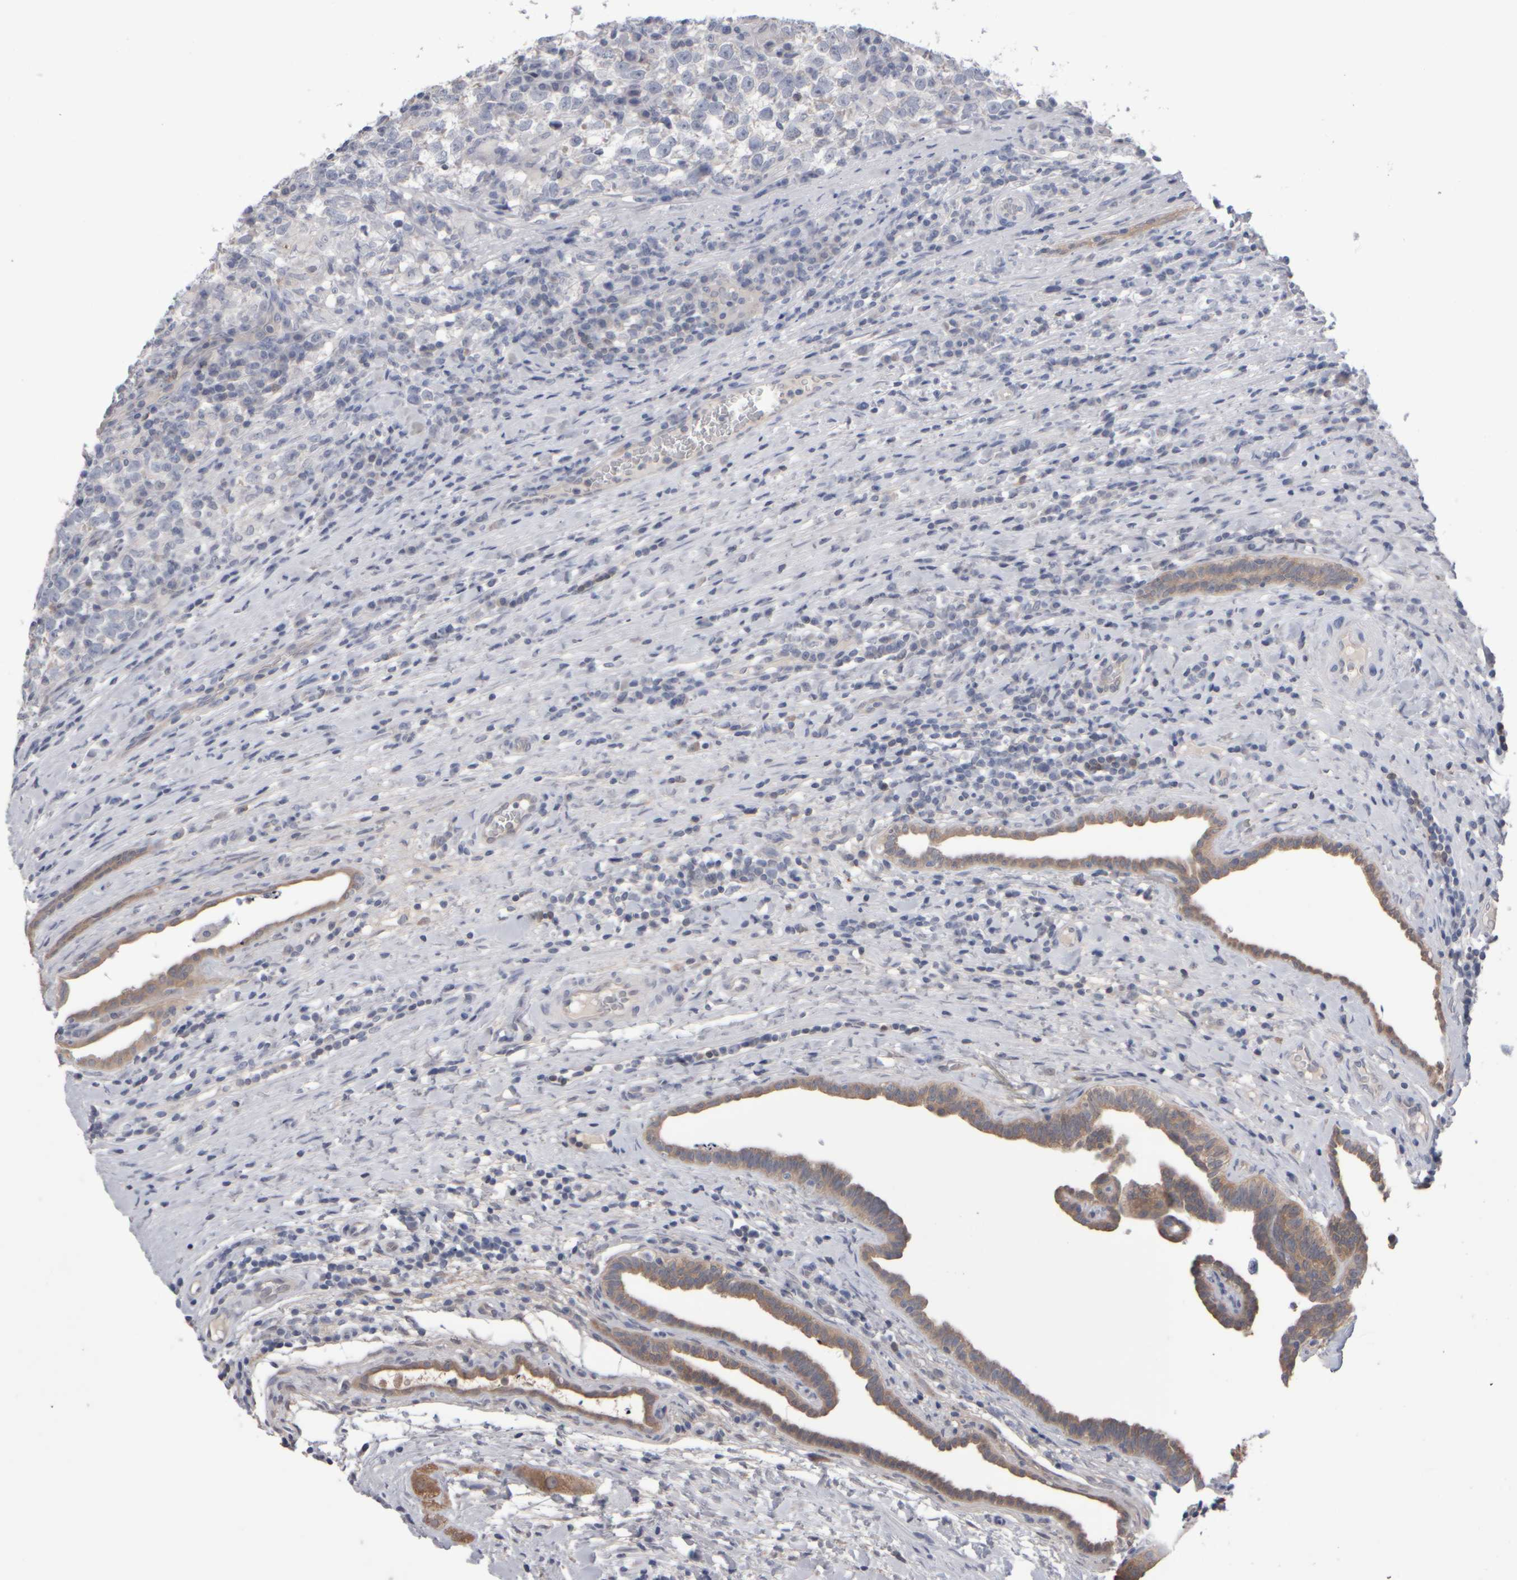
{"staining": {"intensity": "negative", "quantity": "none", "location": "none"}, "tissue": "testis cancer", "cell_type": "Tumor cells", "image_type": "cancer", "snomed": [{"axis": "morphology", "description": "Normal tissue, NOS"}, {"axis": "morphology", "description": "Seminoma, NOS"}, {"axis": "topography", "description": "Testis"}], "caption": "The IHC image has no significant staining in tumor cells of seminoma (testis) tissue.", "gene": "EPHX2", "patient": {"sex": "male", "age": 43}}